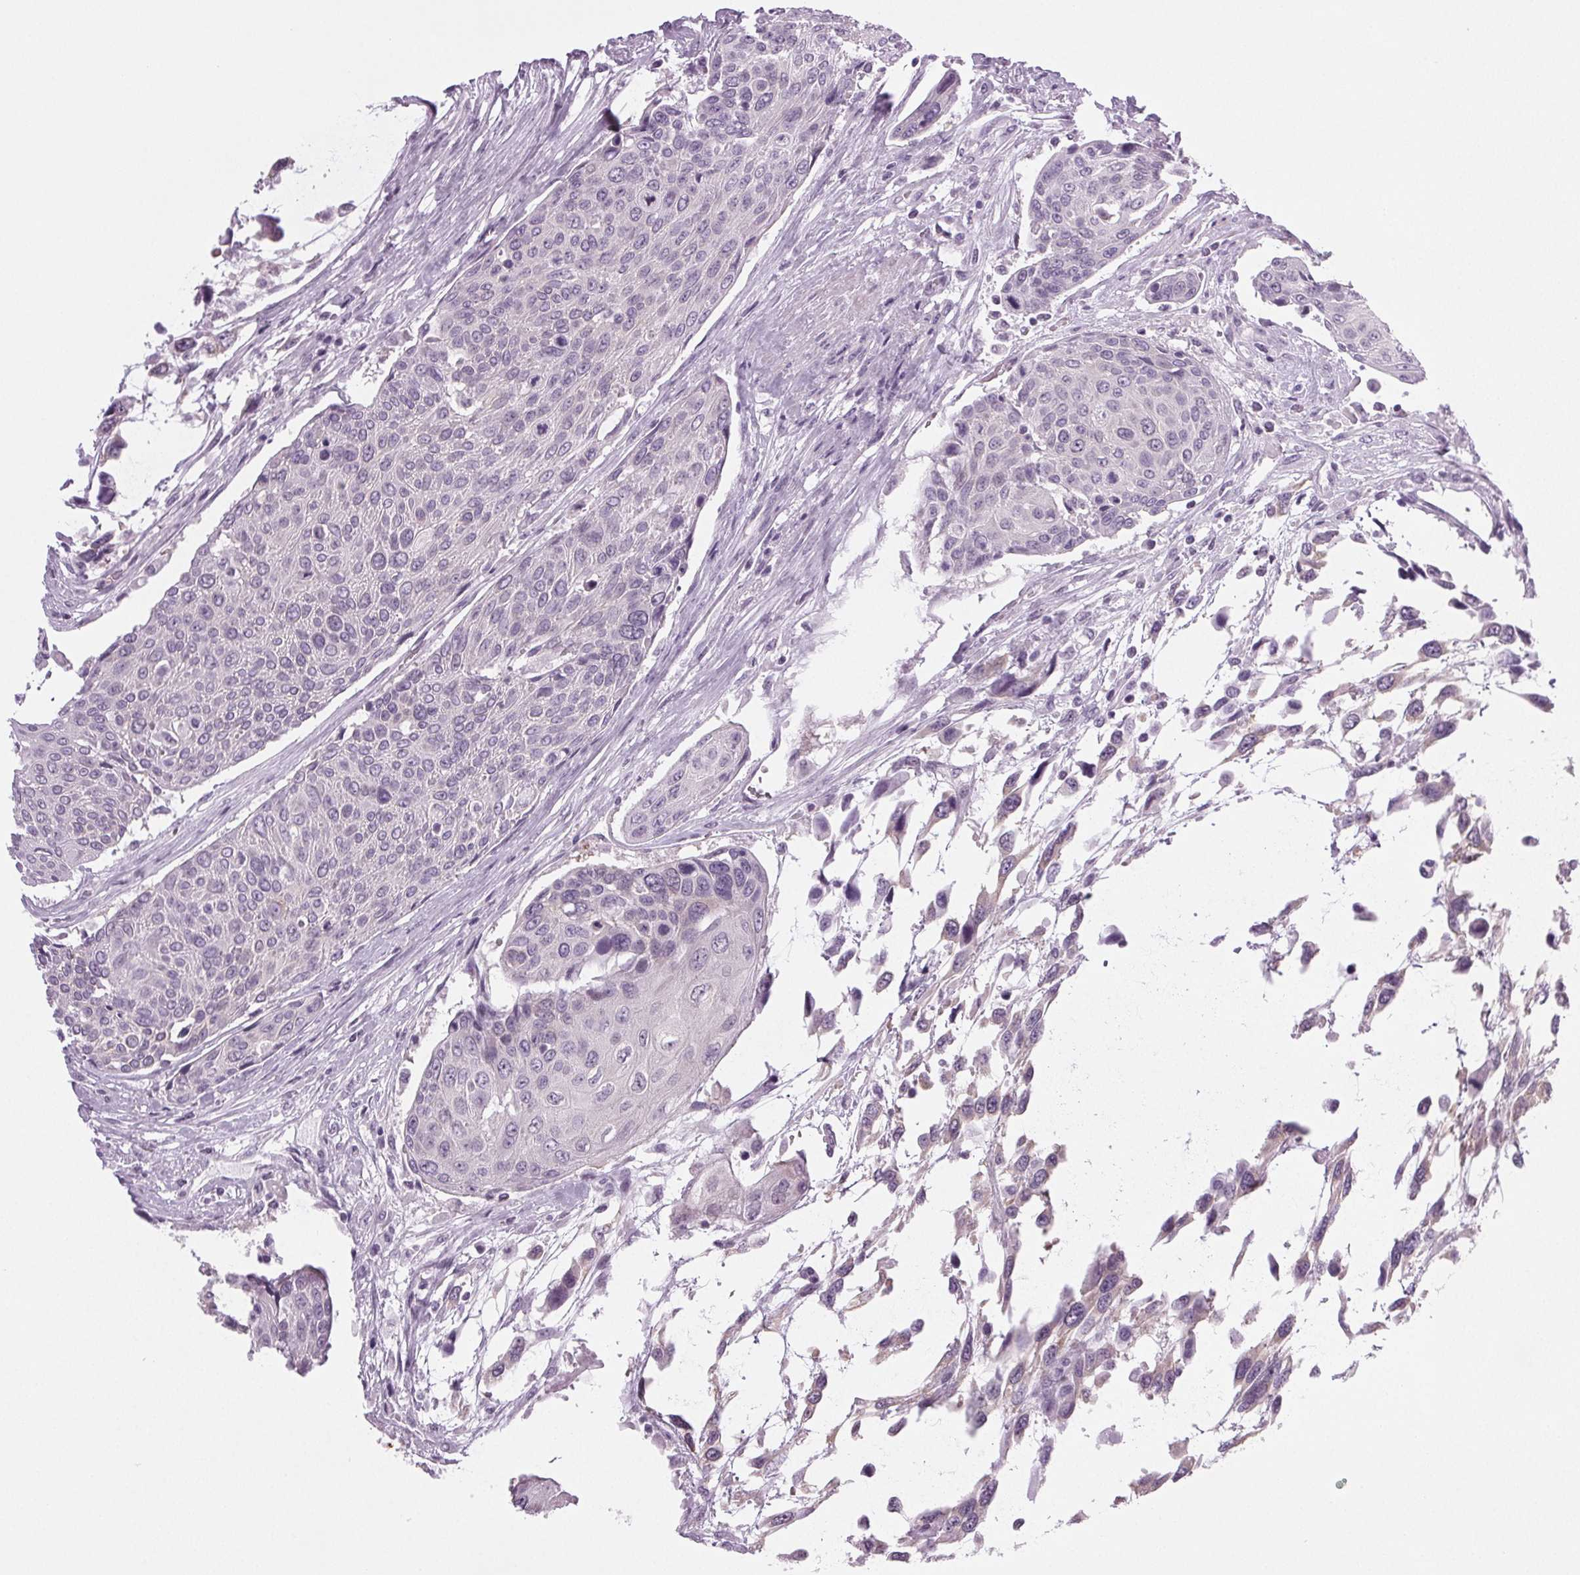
{"staining": {"intensity": "negative", "quantity": "none", "location": "none"}, "tissue": "urothelial cancer", "cell_type": "Tumor cells", "image_type": "cancer", "snomed": [{"axis": "morphology", "description": "Urothelial carcinoma, High grade"}, {"axis": "topography", "description": "Urinary bladder"}], "caption": "Tumor cells show no significant expression in urothelial cancer.", "gene": "IGF2BP1", "patient": {"sex": "female", "age": 70}}